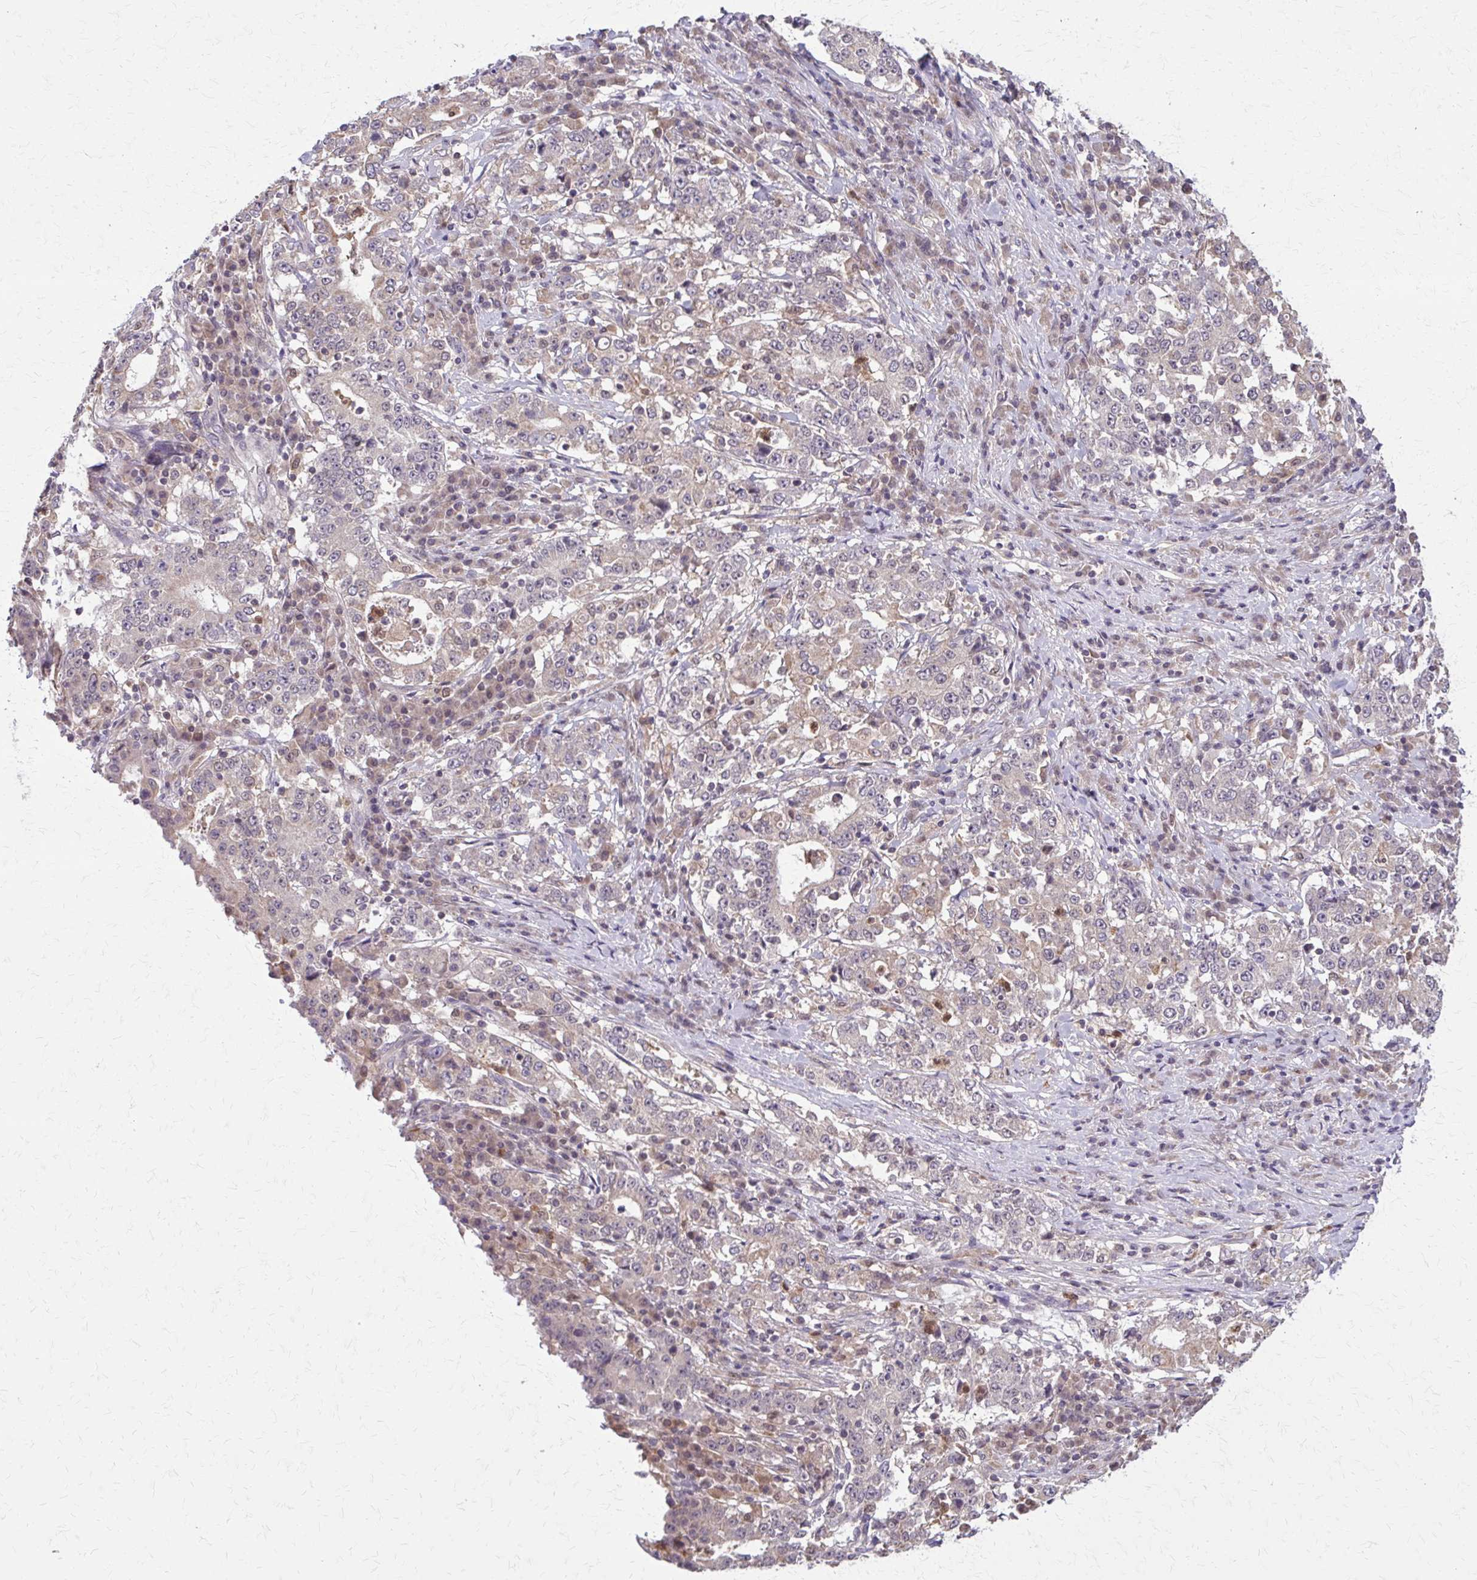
{"staining": {"intensity": "weak", "quantity": "25%-75%", "location": "cytoplasmic/membranous"}, "tissue": "stomach cancer", "cell_type": "Tumor cells", "image_type": "cancer", "snomed": [{"axis": "morphology", "description": "Adenocarcinoma, NOS"}, {"axis": "topography", "description": "Stomach"}], "caption": "A low amount of weak cytoplasmic/membranous expression is appreciated in approximately 25%-75% of tumor cells in stomach adenocarcinoma tissue. Nuclei are stained in blue.", "gene": "NRBF2", "patient": {"sex": "male", "age": 59}}